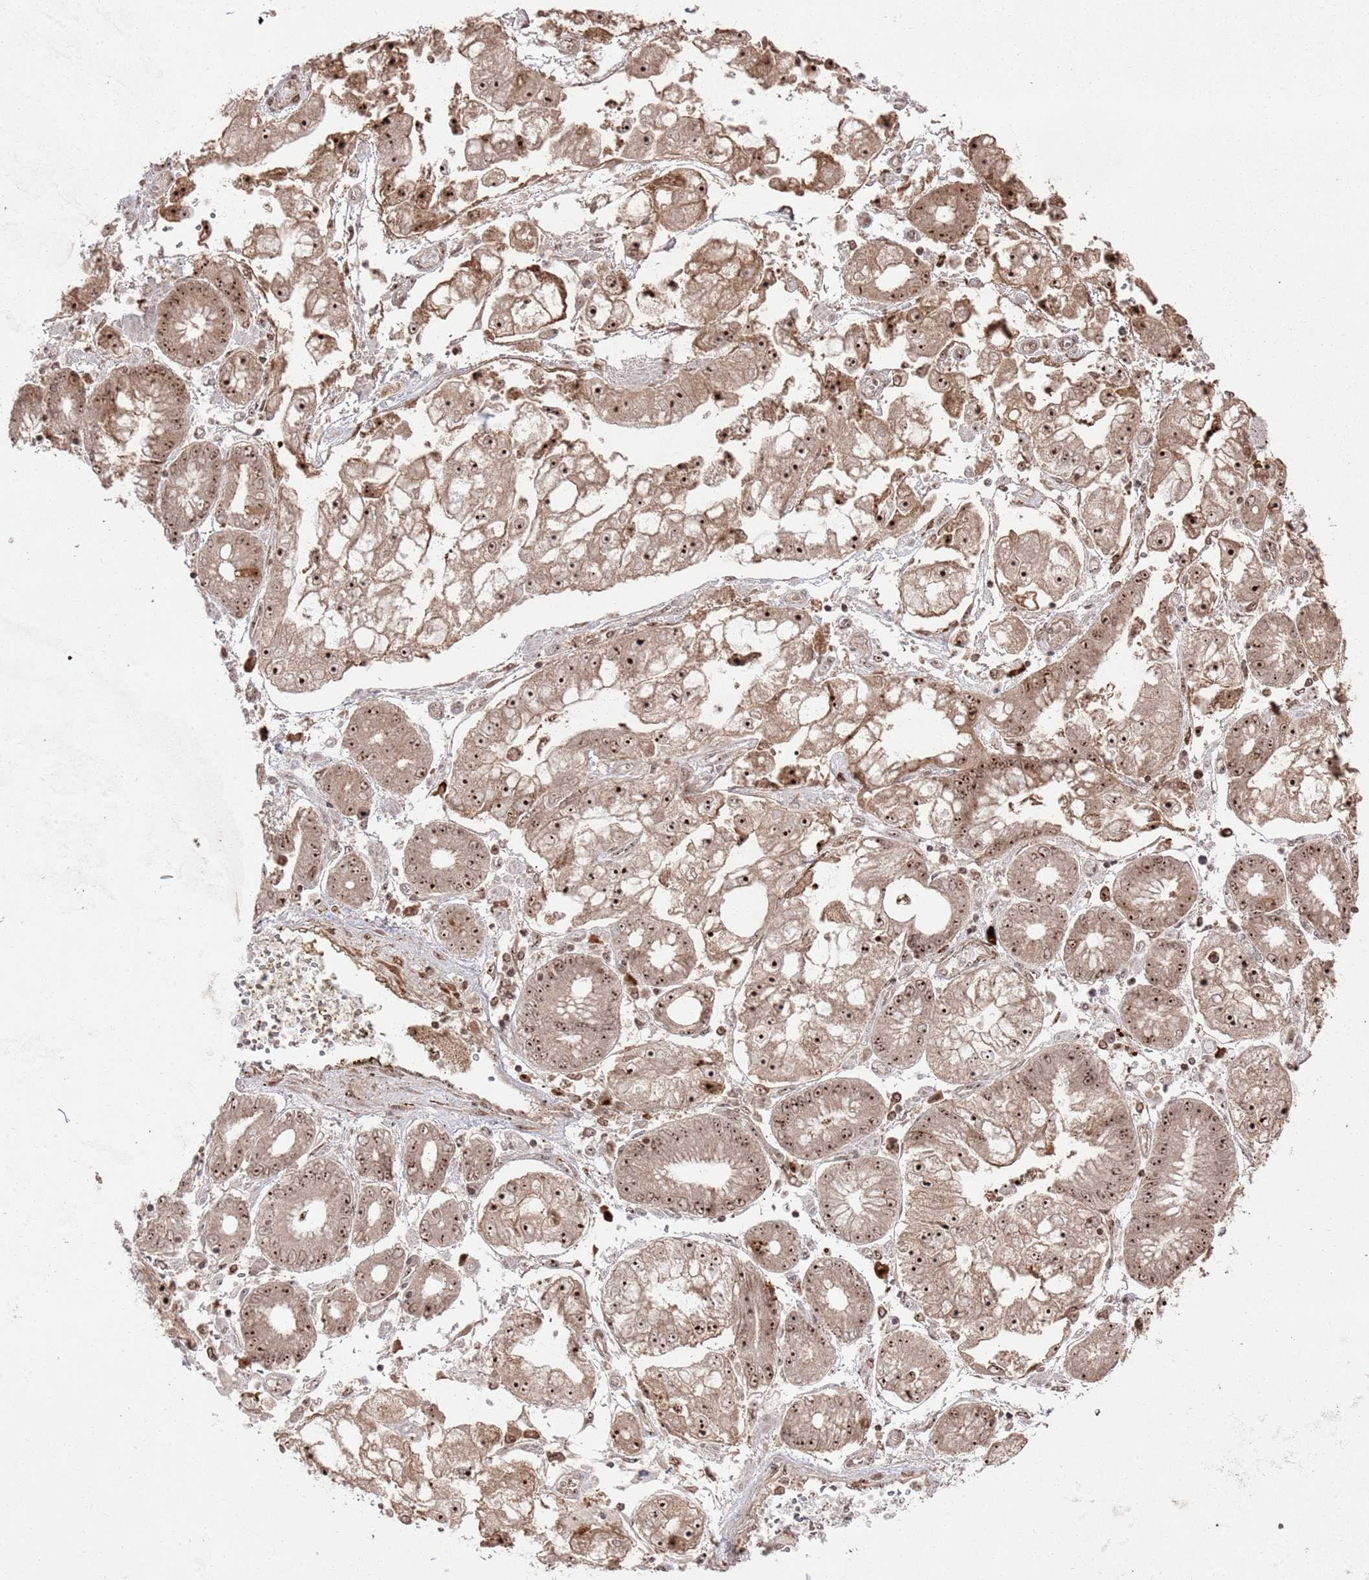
{"staining": {"intensity": "strong", "quantity": ">75%", "location": "cytoplasmic/membranous,nuclear"}, "tissue": "stomach cancer", "cell_type": "Tumor cells", "image_type": "cancer", "snomed": [{"axis": "morphology", "description": "Adenocarcinoma, NOS"}, {"axis": "topography", "description": "Stomach"}], "caption": "Human stomach adenocarcinoma stained for a protein (brown) shows strong cytoplasmic/membranous and nuclear positive staining in approximately >75% of tumor cells.", "gene": "UTP11", "patient": {"sex": "male", "age": 76}}